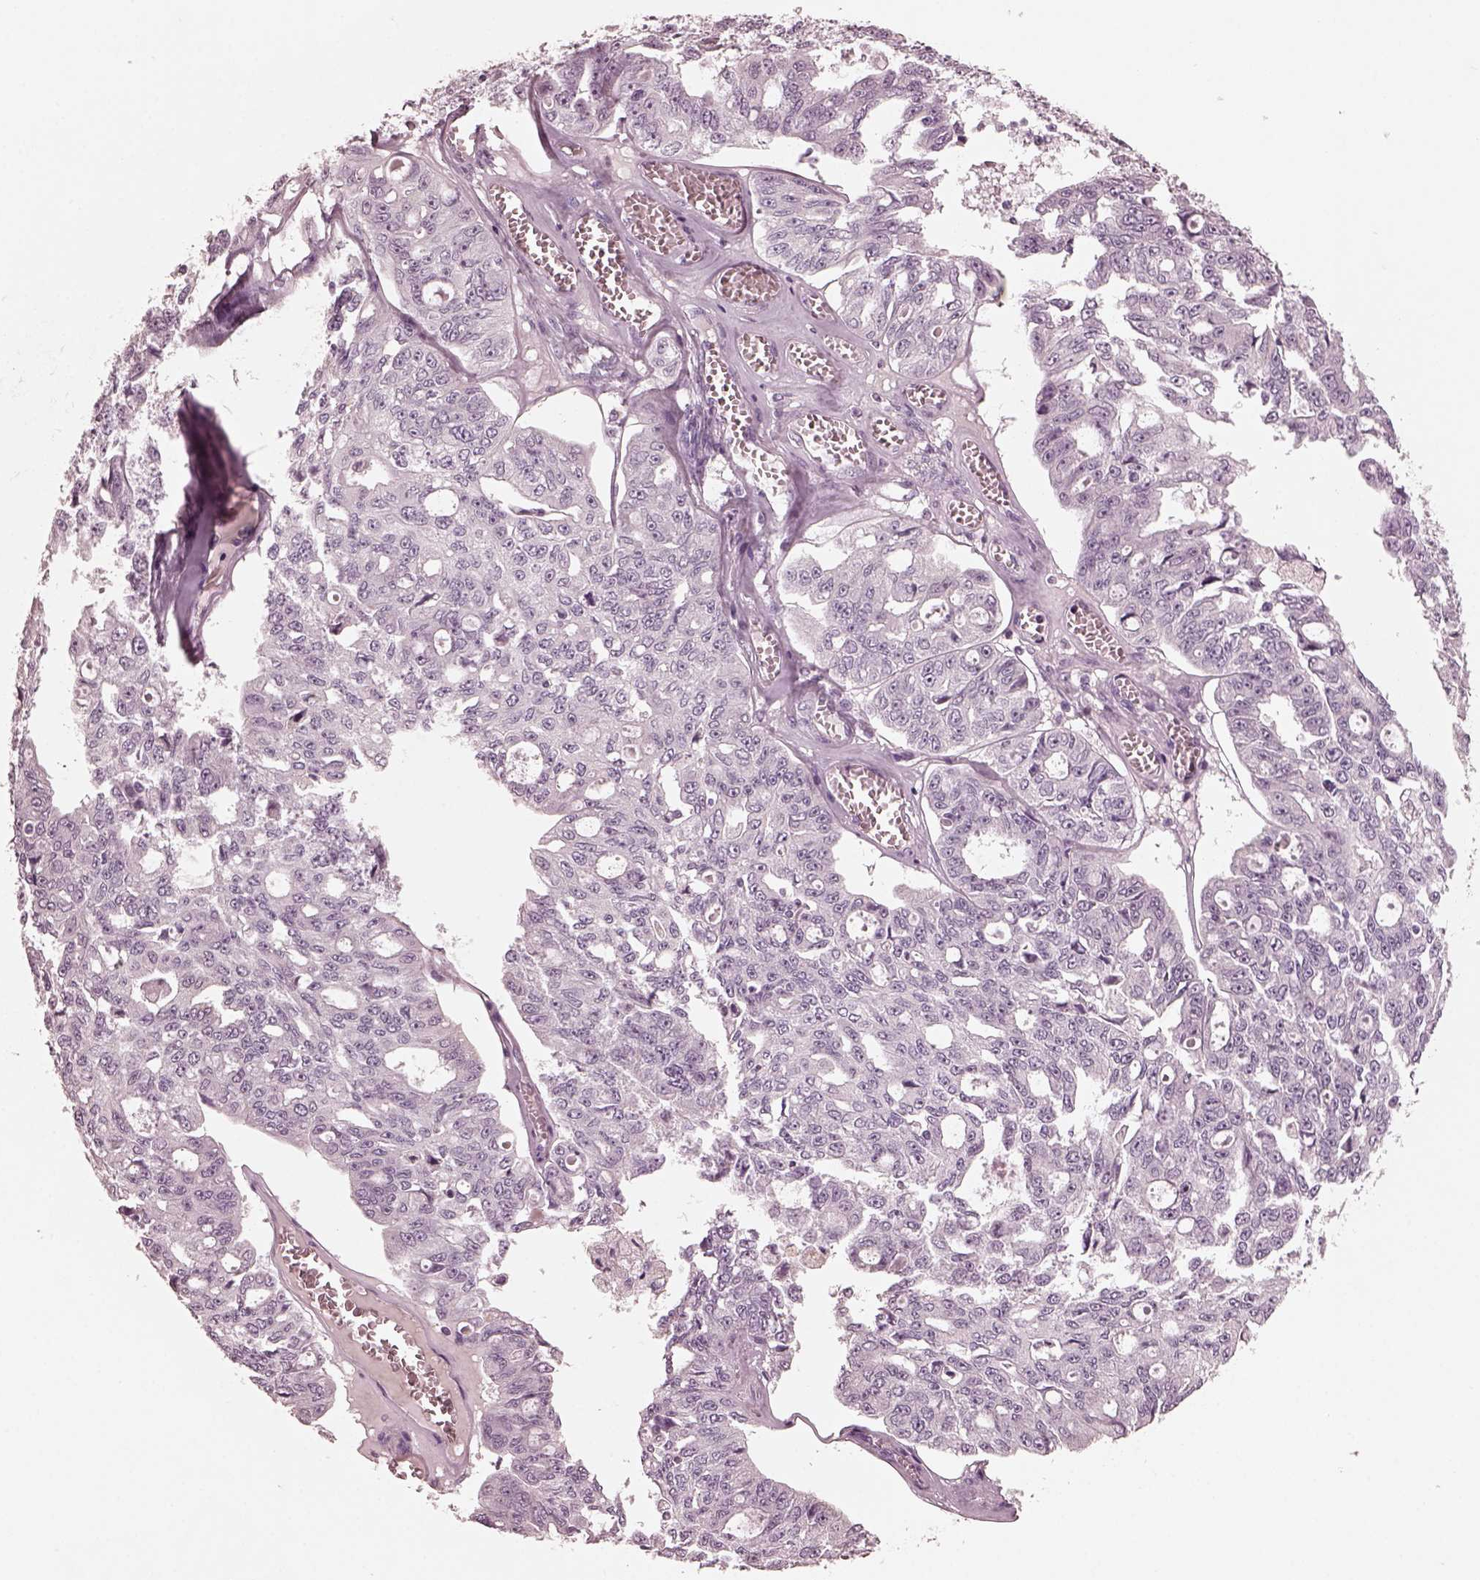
{"staining": {"intensity": "negative", "quantity": "none", "location": "none"}, "tissue": "ovarian cancer", "cell_type": "Tumor cells", "image_type": "cancer", "snomed": [{"axis": "morphology", "description": "Carcinoma, endometroid"}, {"axis": "topography", "description": "Ovary"}], "caption": "Immunohistochemical staining of ovarian endometroid carcinoma exhibits no significant positivity in tumor cells.", "gene": "CGA", "patient": {"sex": "female", "age": 65}}